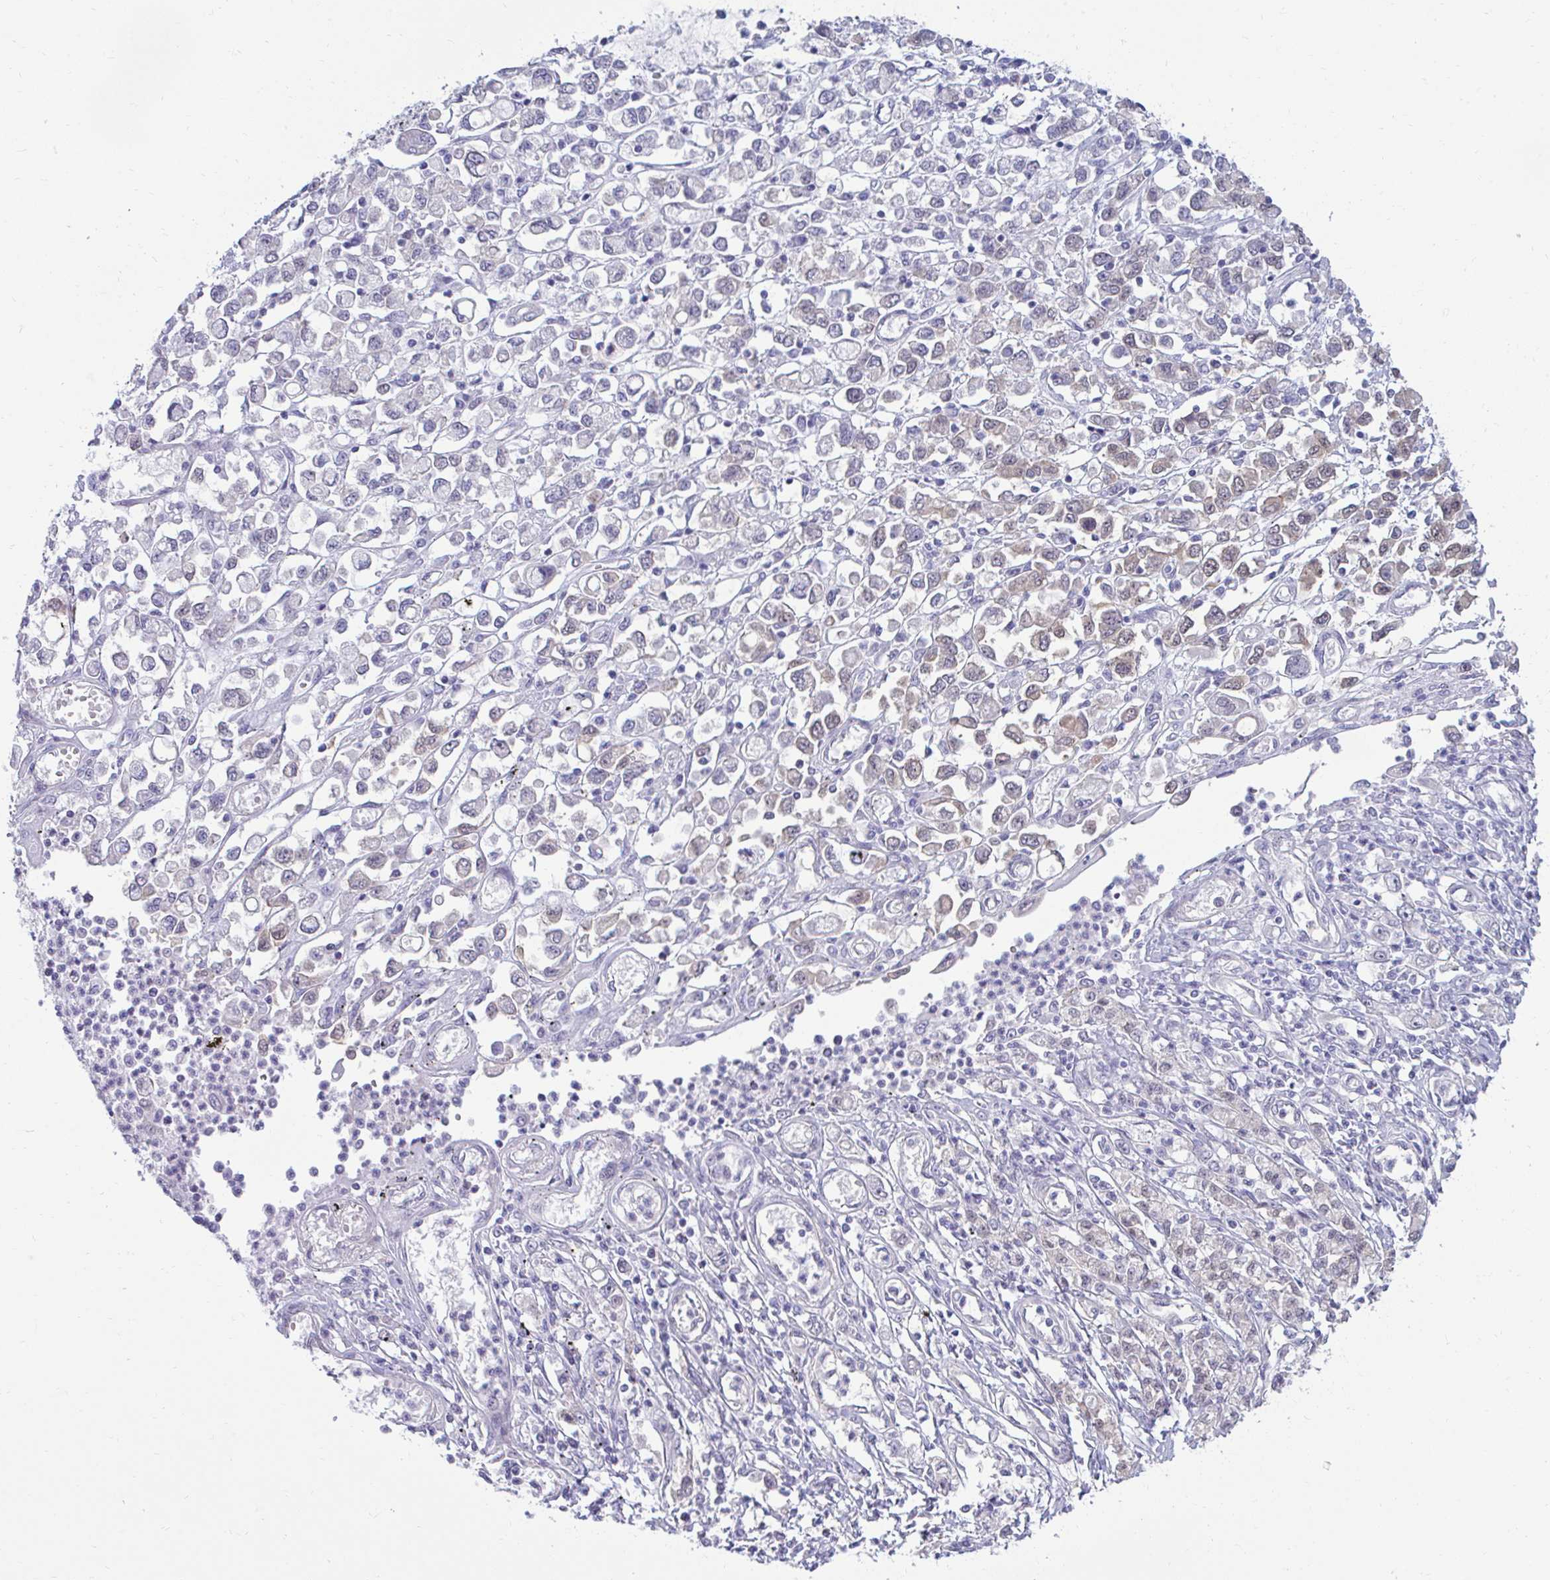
{"staining": {"intensity": "weak", "quantity": "<25%", "location": "cytoplasmic/membranous"}, "tissue": "stomach cancer", "cell_type": "Tumor cells", "image_type": "cancer", "snomed": [{"axis": "morphology", "description": "Adenocarcinoma, NOS"}, {"axis": "topography", "description": "Stomach"}], "caption": "A high-resolution photomicrograph shows immunohistochemistry (IHC) staining of stomach cancer, which exhibits no significant expression in tumor cells. (Immunohistochemistry (ihc), brightfield microscopy, high magnification).", "gene": "CSE1L", "patient": {"sex": "female", "age": 76}}